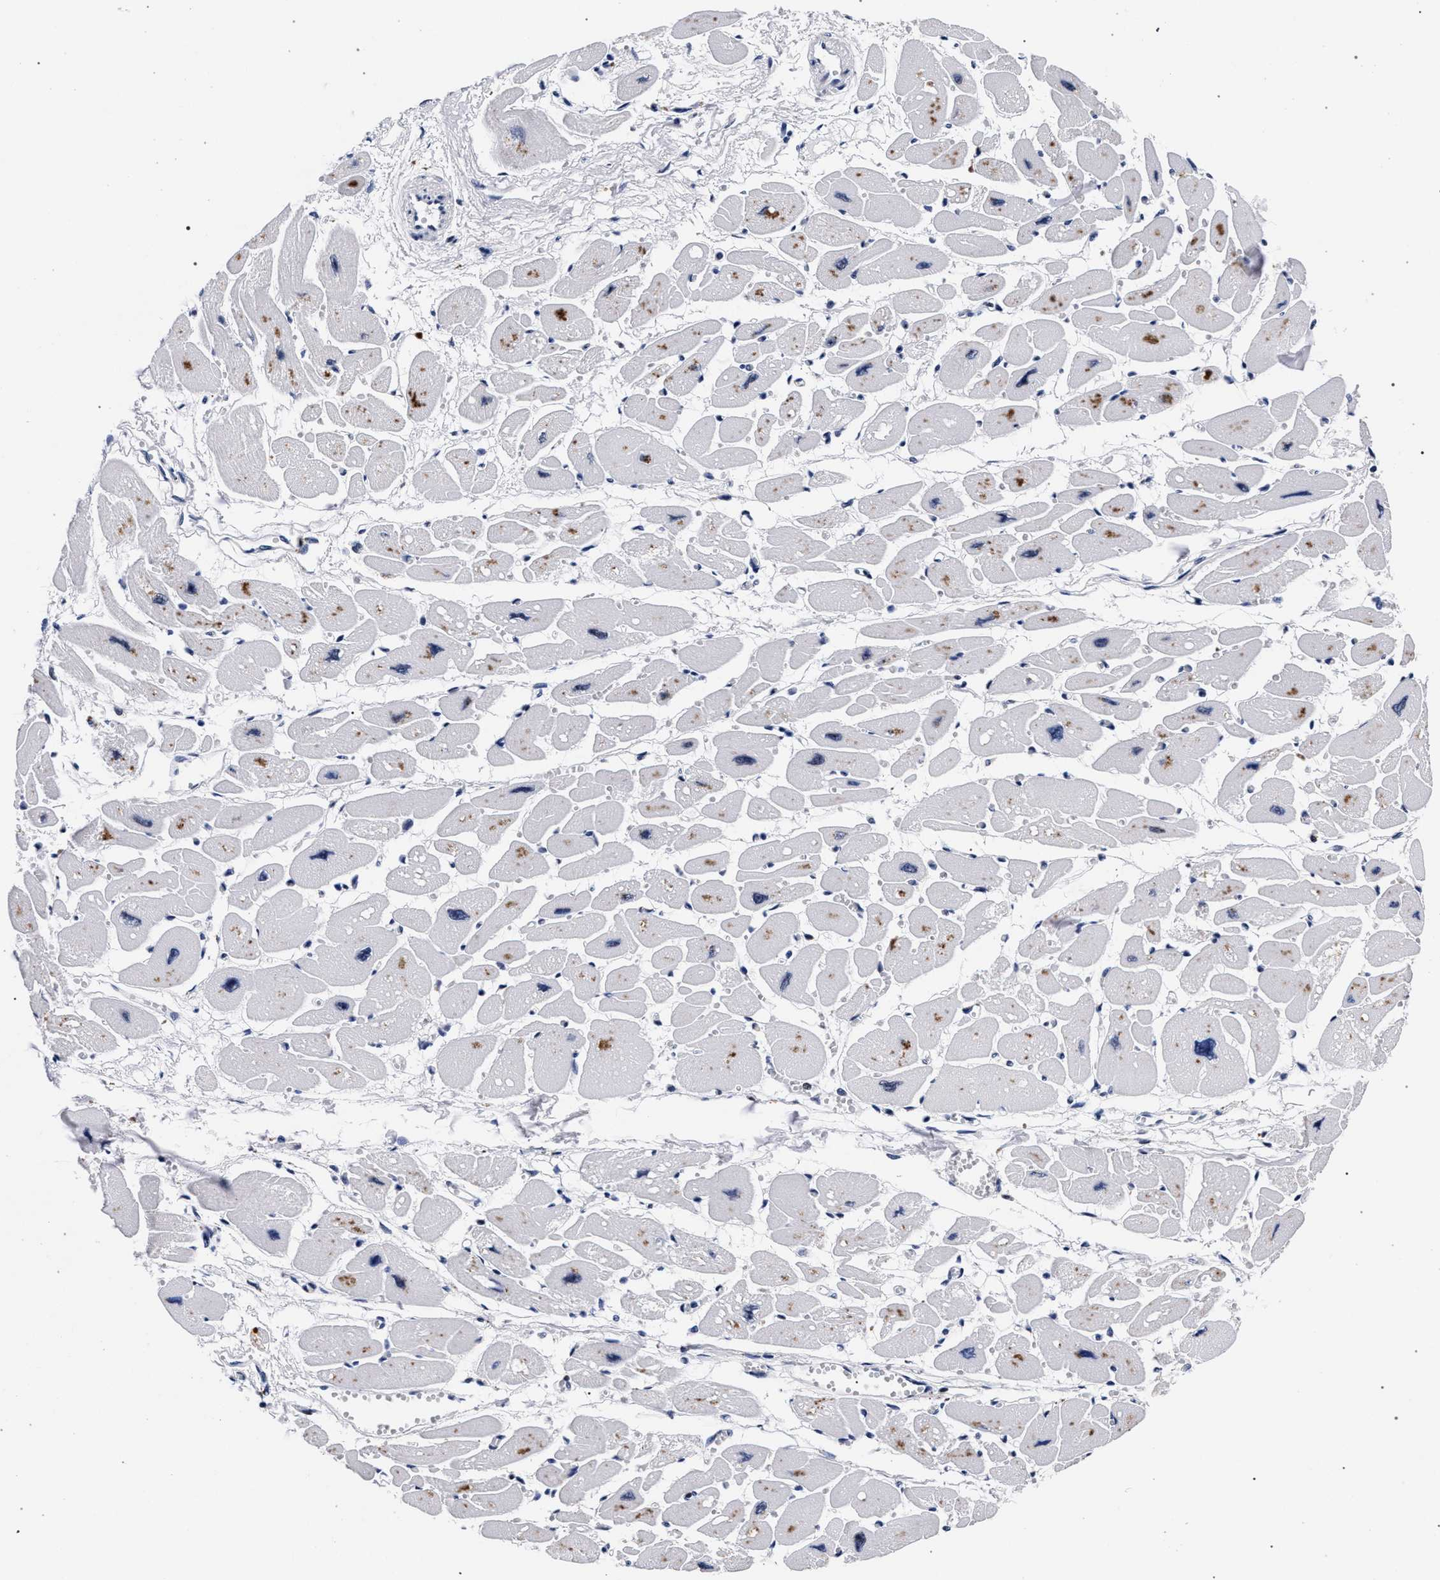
{"staining": {"intensity": "moderate", "quantity": "<25%", "location": "nuclear"}, "tissue": "heart muscle", "cell_type": "Cardiomyocytes", "image_type": "normal", "snomed": [{"axis": "morphology", "description": "Normal tissue, NOS"}, {"axis": "topography", "description": "Heart"}], "caption": "Human heart muscle stained for a protein (brown) displays moderate nuclear positive staining in about <25% of cardiomyocytes.", "gene": "HNRNPA1", "patient": {"sex": "female", "age": 54}}